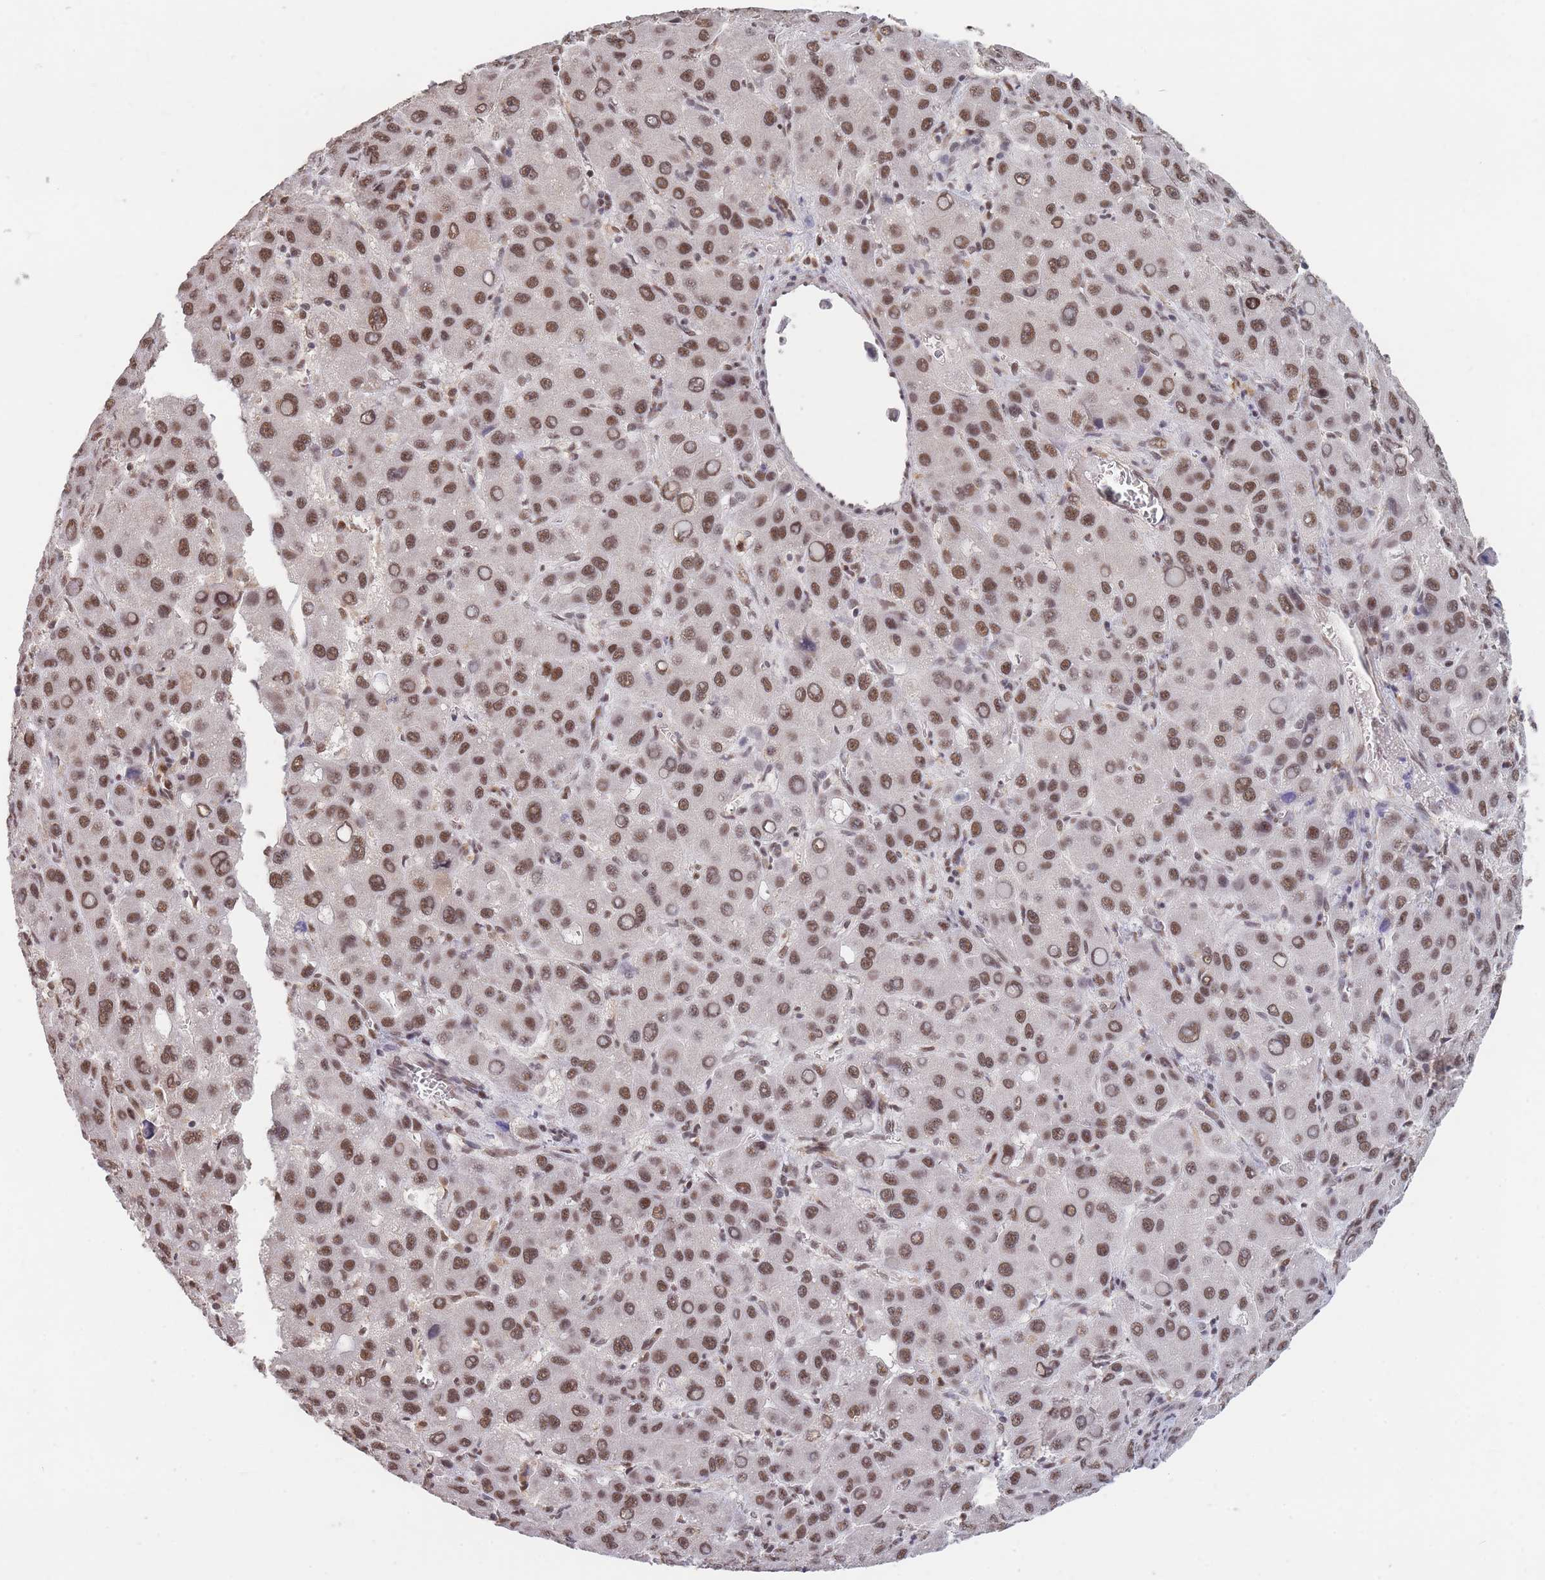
{"staining": {"intensity": "moderate", "quantity": ">75%", "location": "nuclear"}, "tissue": "liver cancer", "cell_type": "Tumor cells", "image_type": "cancer", "snomed": [{"axis": "morphology", "description": "Carcinoma, Hepatocellular, NOS"}, {"axis": "topography", "description": "Liver"}], "caption": "Moderate nuclear protein staining is identified in about >75% of tumor cells in hepatocellular carcinoma (liver).", "gene": "SNRPA1", "patient": {"sex": "male", "age": 55}}